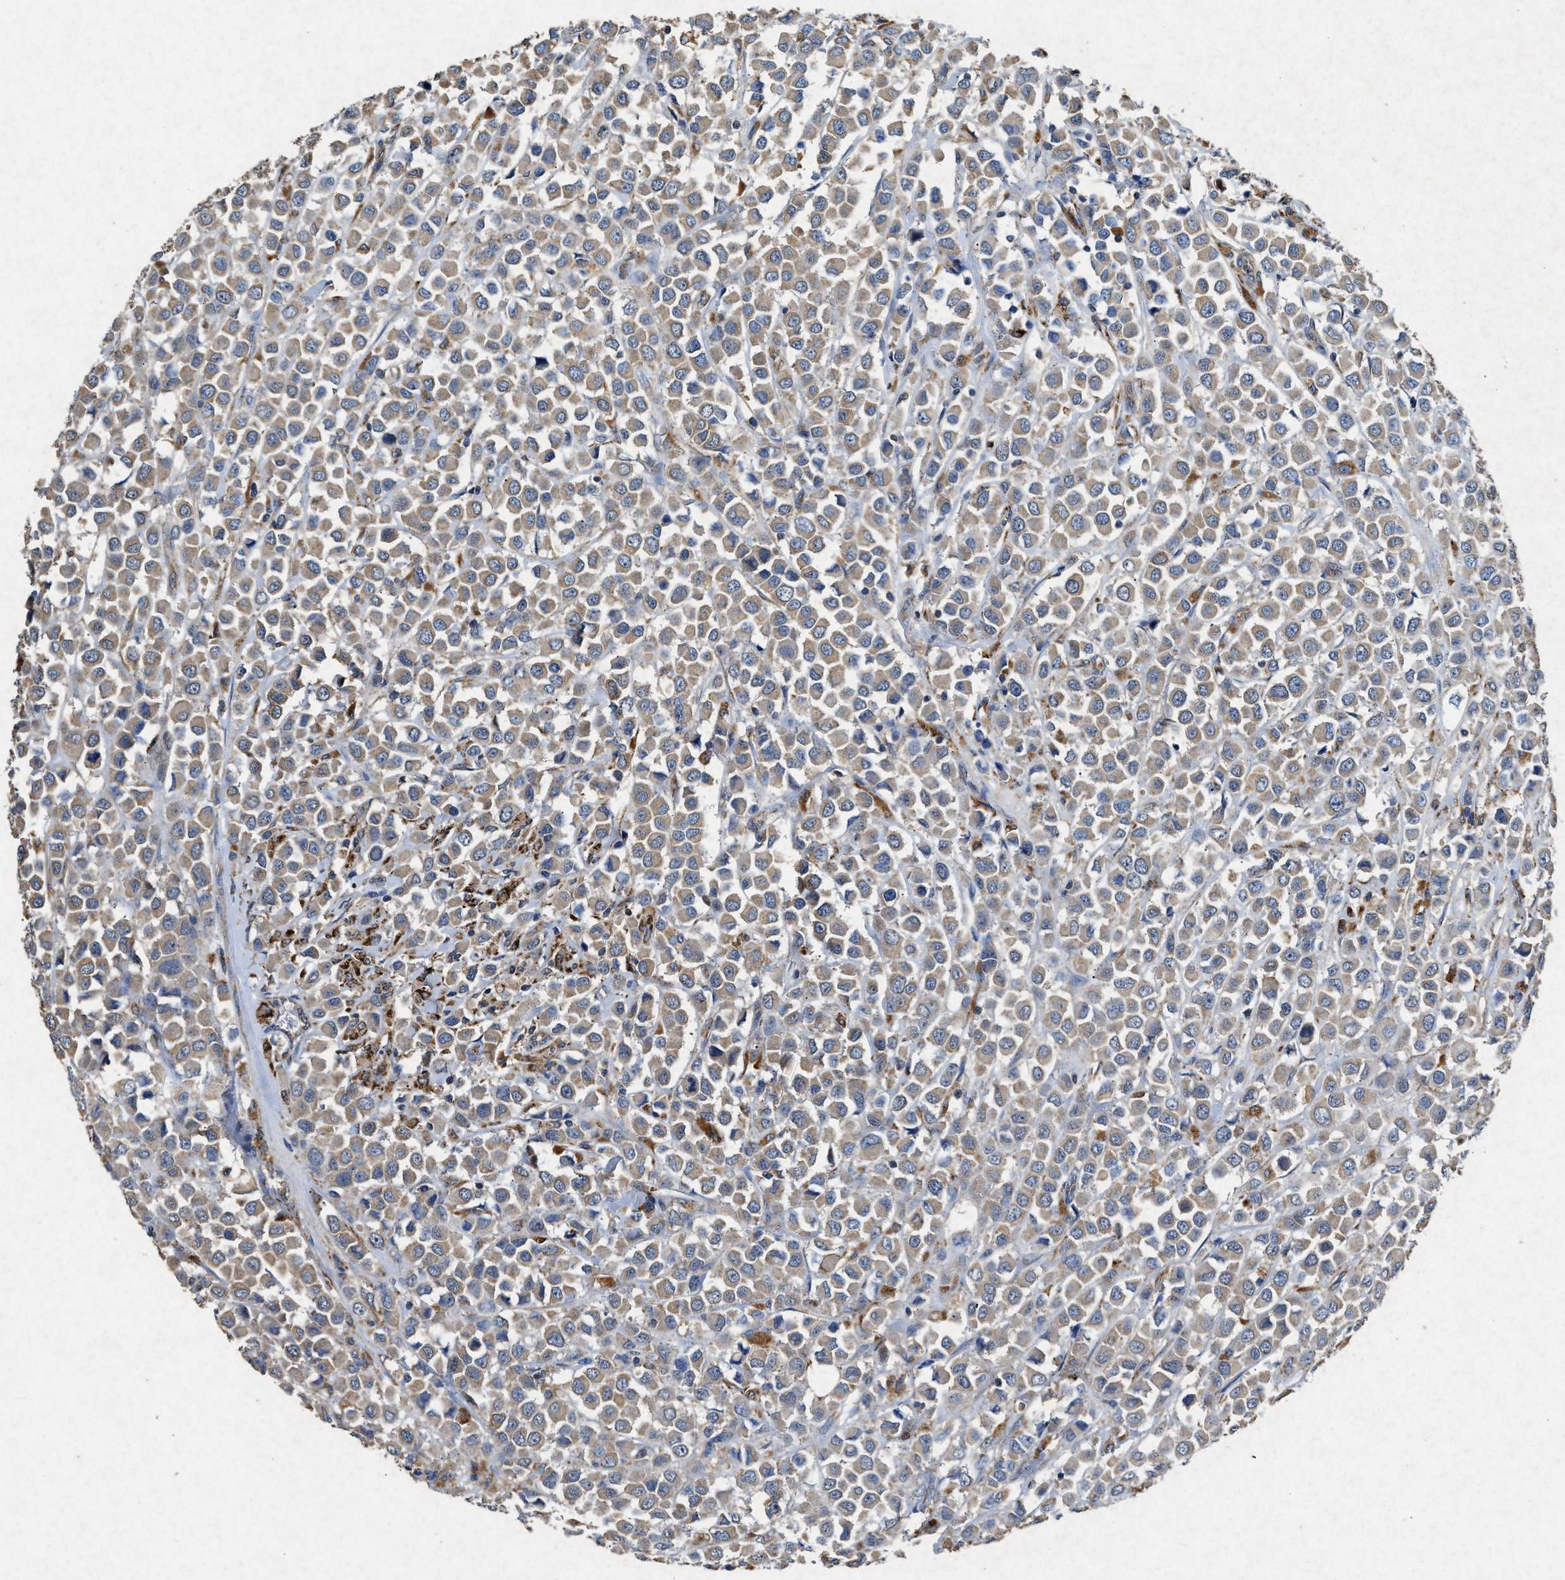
{"staining": {"intensity": "weak", "quantity": ">75%", "location": "cytoplasmic/membranous"}, "tissue": "breast cancer", "cell_type": "Tumor cells", "image_type": "cancer", "snomed": [{"axis": "morphology", "description": "Duct carcinoma"}, {"axis": "topography", "description": "Breast"}], "caption": "There is low levels of weak cytoplasmic/membranous staining in tumor cells of intraductal carcinoma (breast), as demonstrated by immunohistochemical staining (brown color).", "gene": "CDK15", "patient": {"sex": "female", "age": 61}}